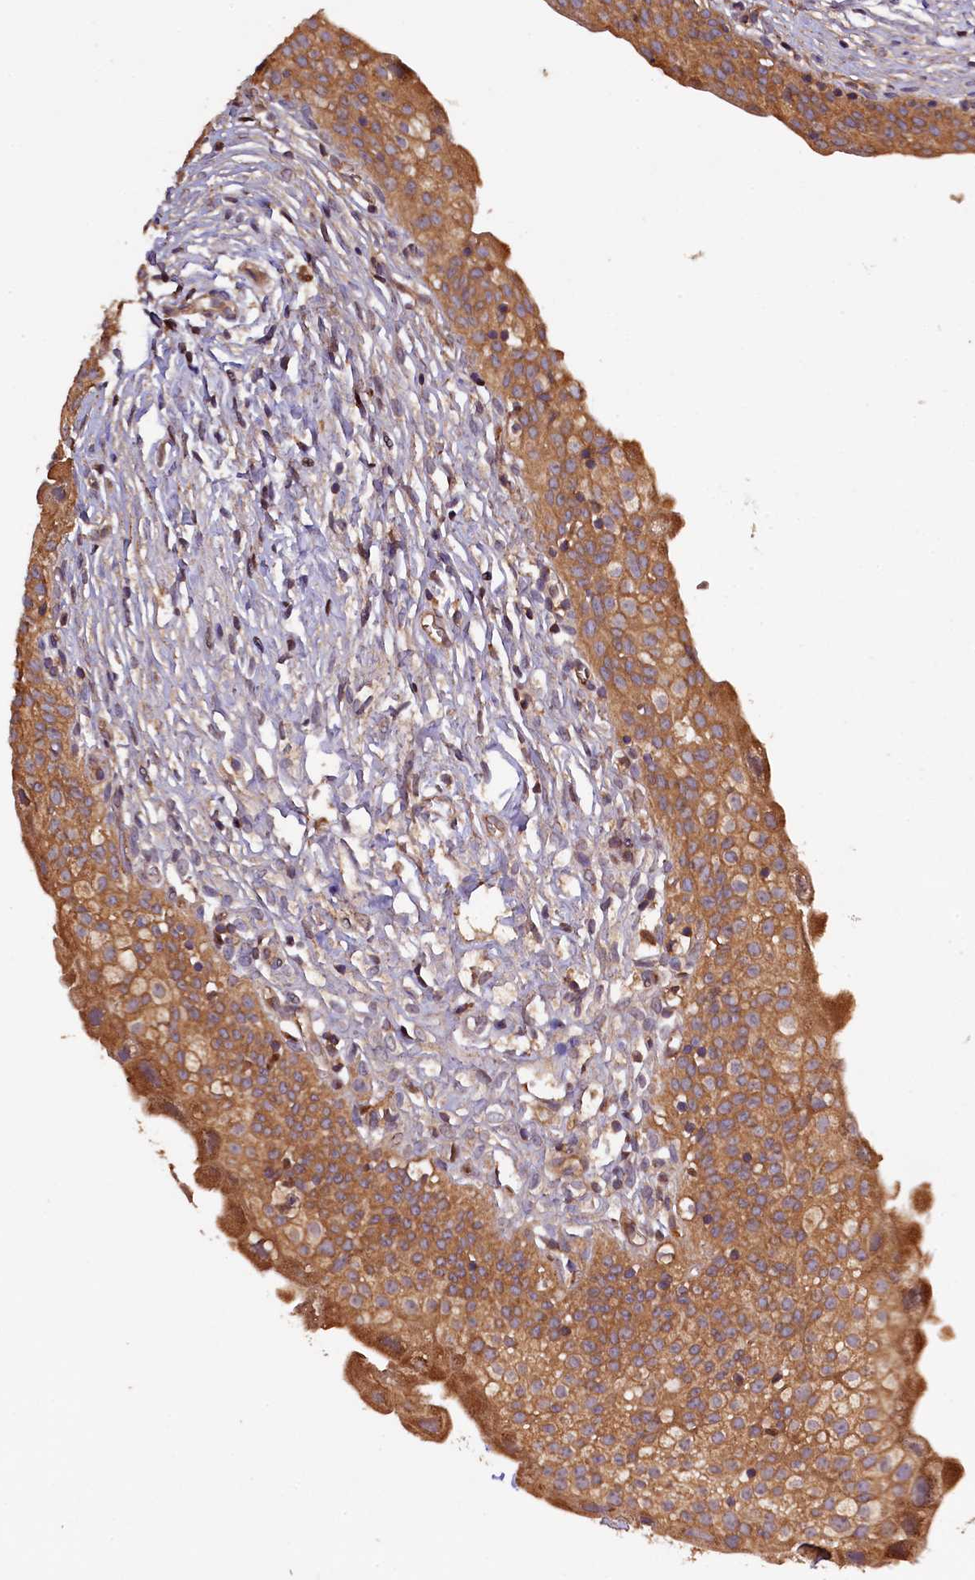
{"staining": {"intensity": "moderate", "quantity": ">75%", "location": "cytoplasmic/membranous"}, "tissue": "urinary bladder", "cell_type": "Urothelial cells", "image_type": "normal", "snomed": [{"axis": "morphology", "description": "Normal tissue, NOS"}, {"axis": "topography", "description": "Urinary bladder"}], "caption": "DAB immunohistochemical staining of unremarkable human urinary bladder reveals moderate cytoplasmic/membranous protein staining in about >75% of urothelial cells.", "gene": "KLC2", "patient": {"sex": "male", "age": 55}}